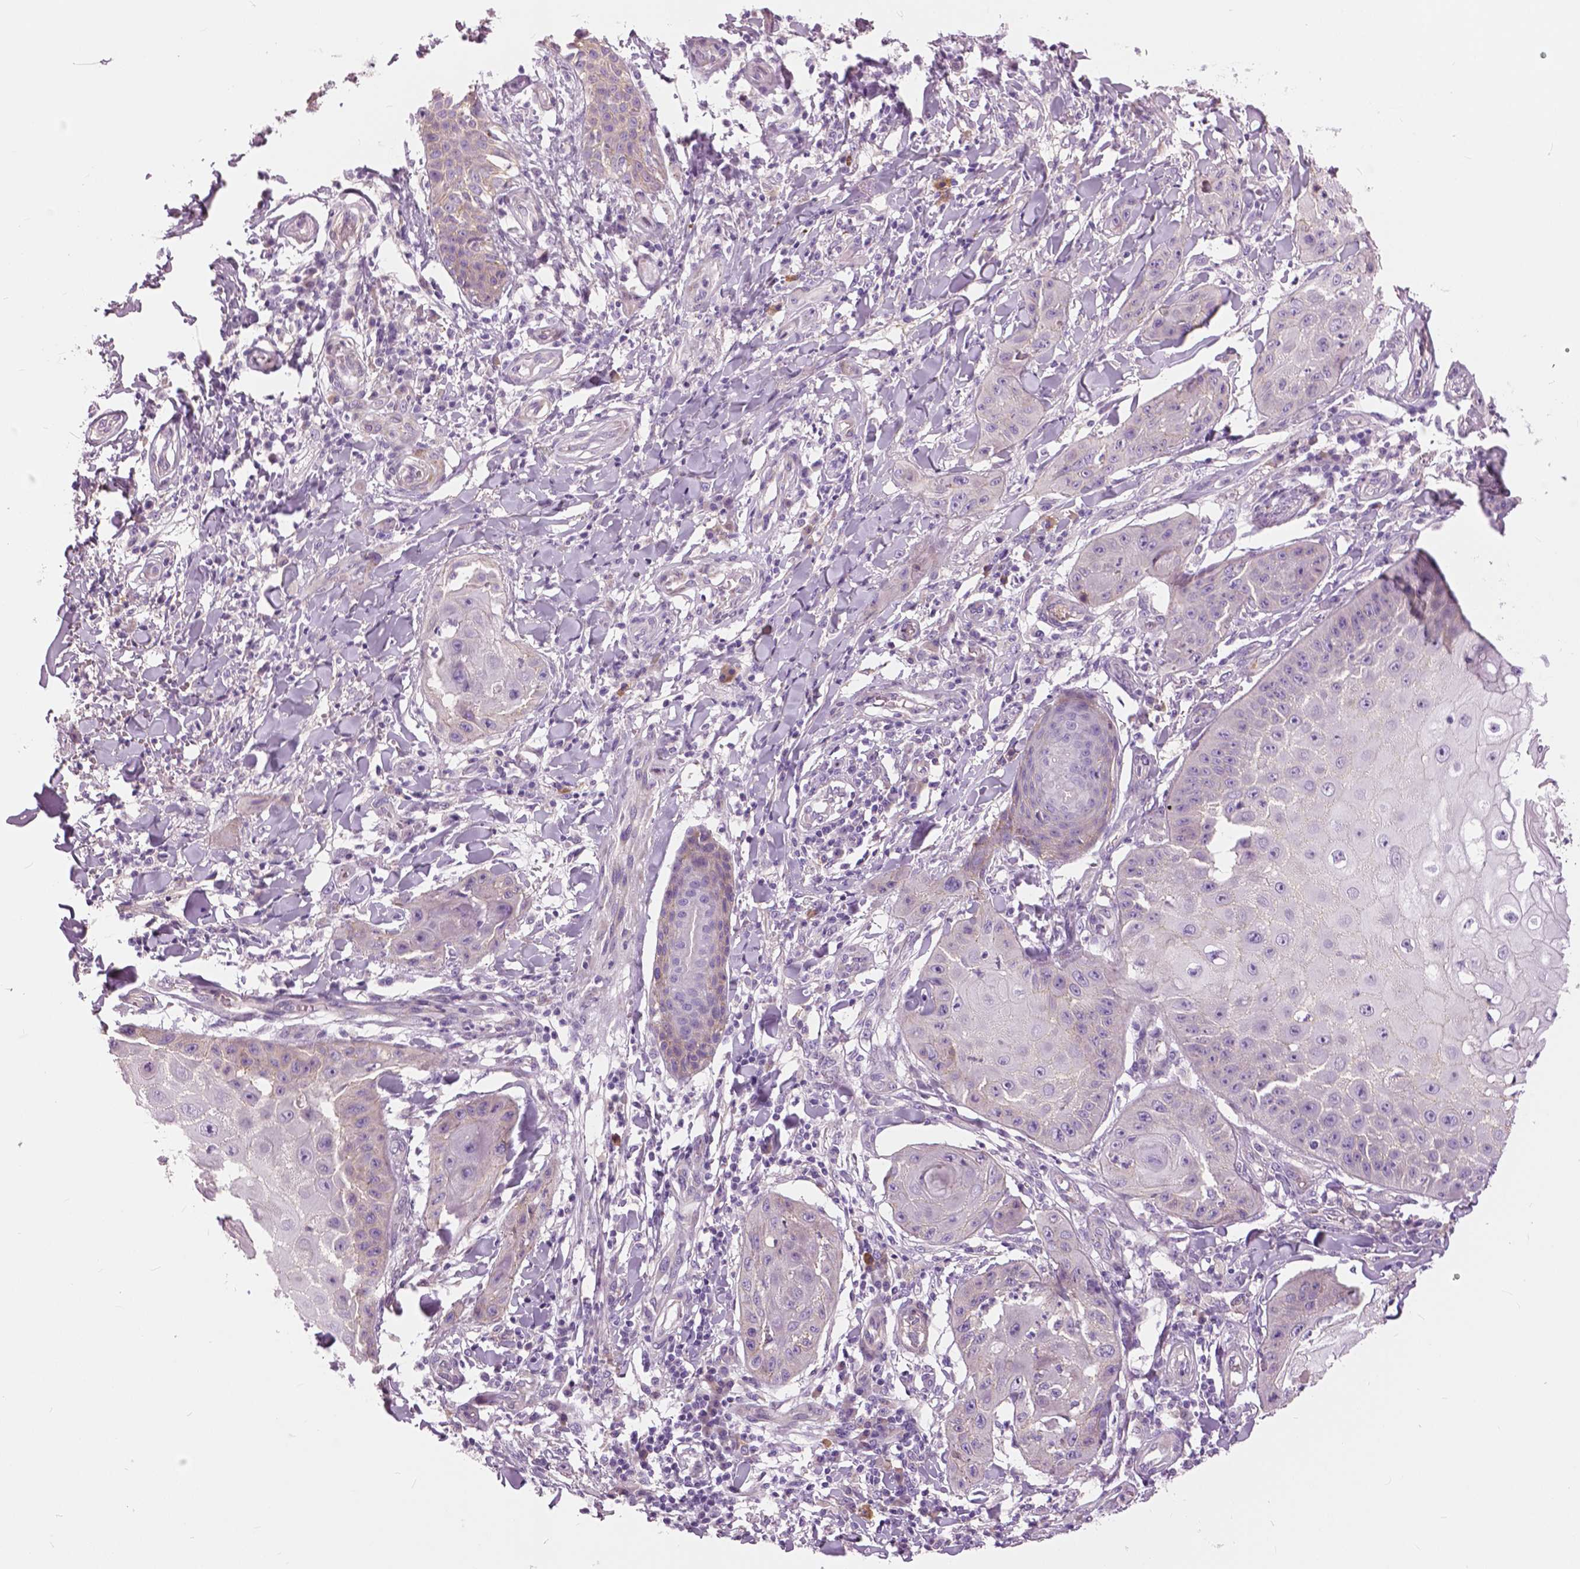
{"staining": {"intensity": "negative", "quantity": "none", "location": "none"}, "tissue": "skin cancer", "cell_type": "Tumor cells", "image_type": "cancer", "snomed": [{"axis": "morphology", "description": "Squamous cell carcinoma, NOS"}, {"axis": "topography", "description": "Skin"}], "caption": "A micrograph of human skin cancer is negative for staining in tumor cells.", "gene": "SERPINI1", "patient": {"sex": "male", "age": 70}}